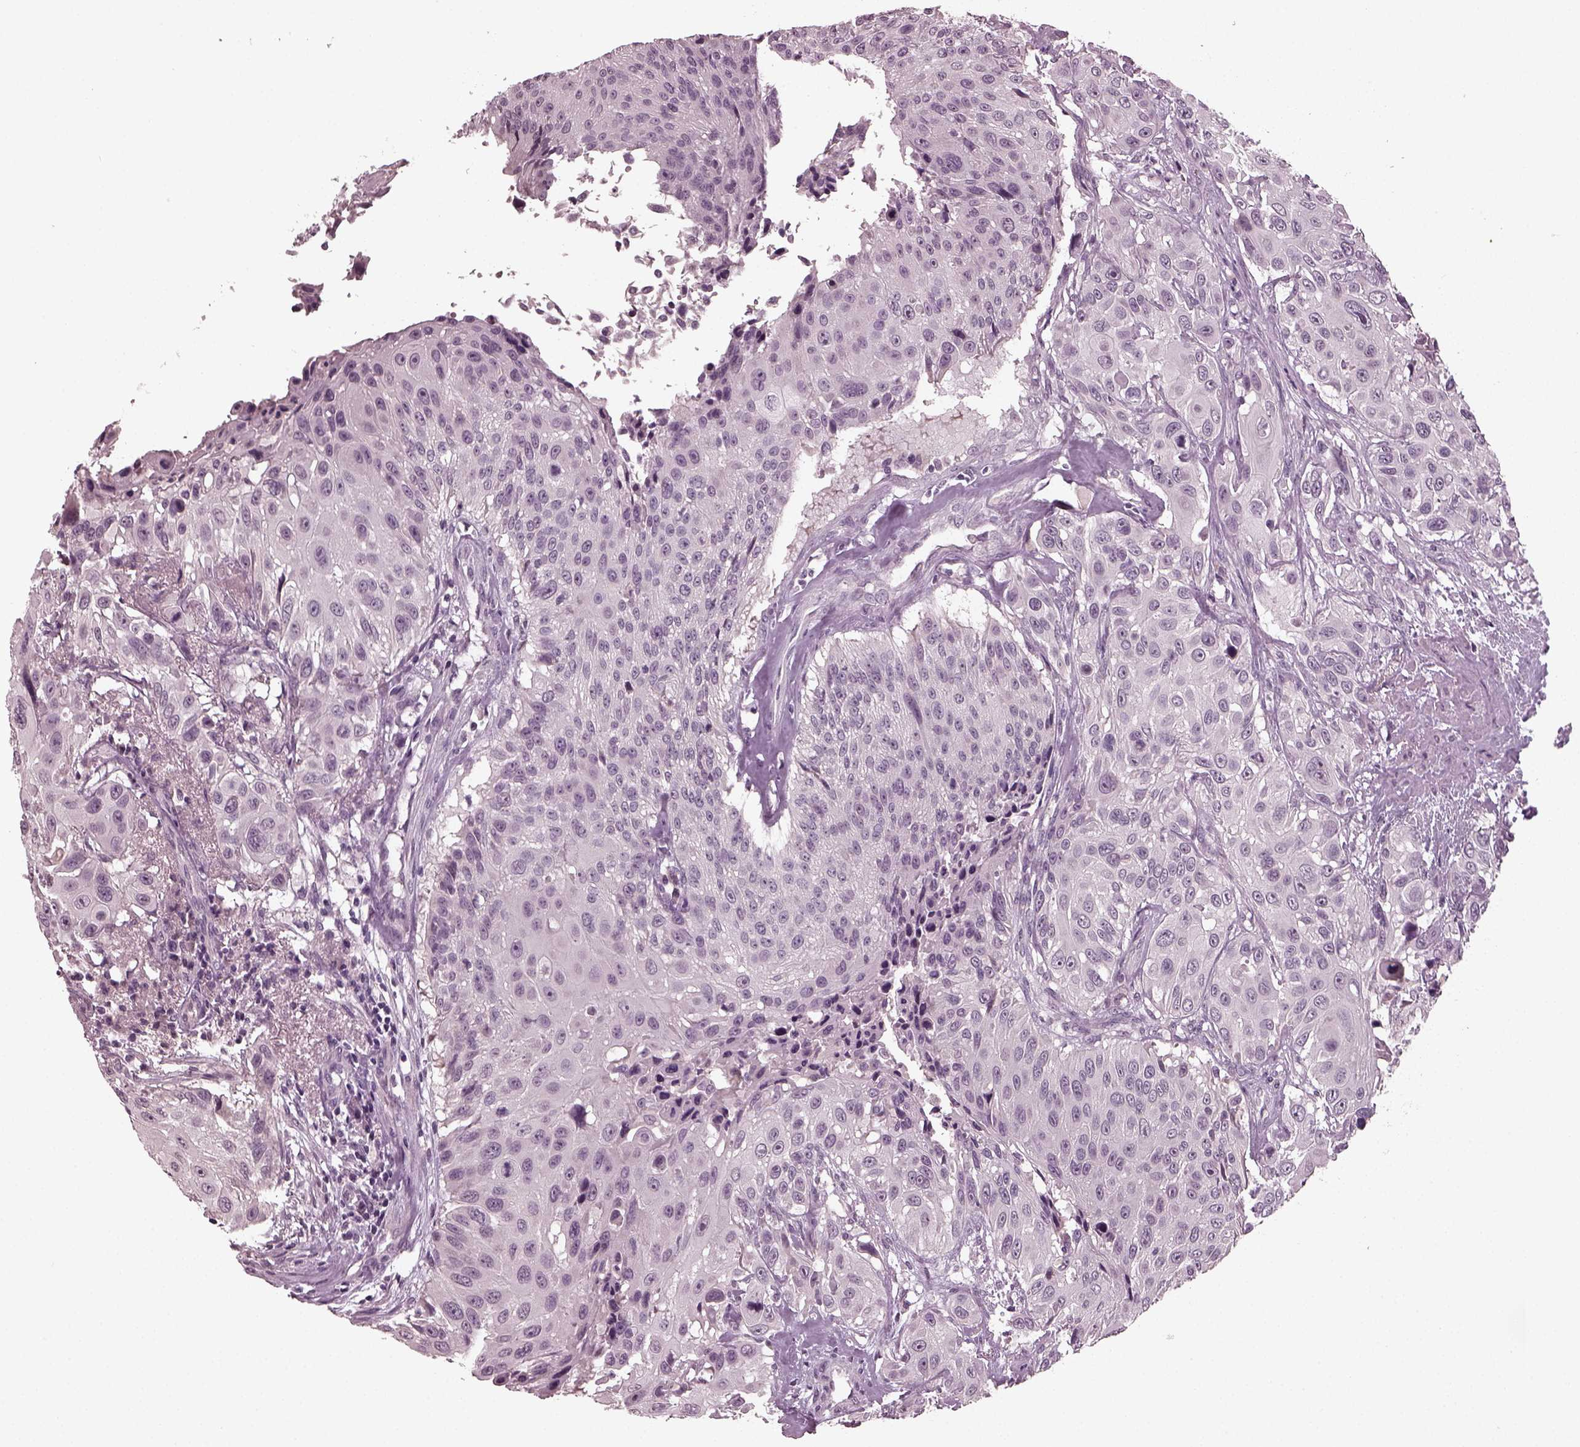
{"staining": {"intensity": "negative", "quantity": "none", "location": "none"}, "tissue": "urothelial cancer", "cell_type": "Tumor cells", "image_type": "cancer", "snomed": [{"axis": "morphology", "description": "Urothelial carcinoma, NOS"}, {"axis": "topography", "description": "Urinary bladder"}], "caption": "Tumor cells are negative for protein expression in human urothelial cancer.", "gene": "RCVRN", "patient": {"sex": "male", "age": 55}}